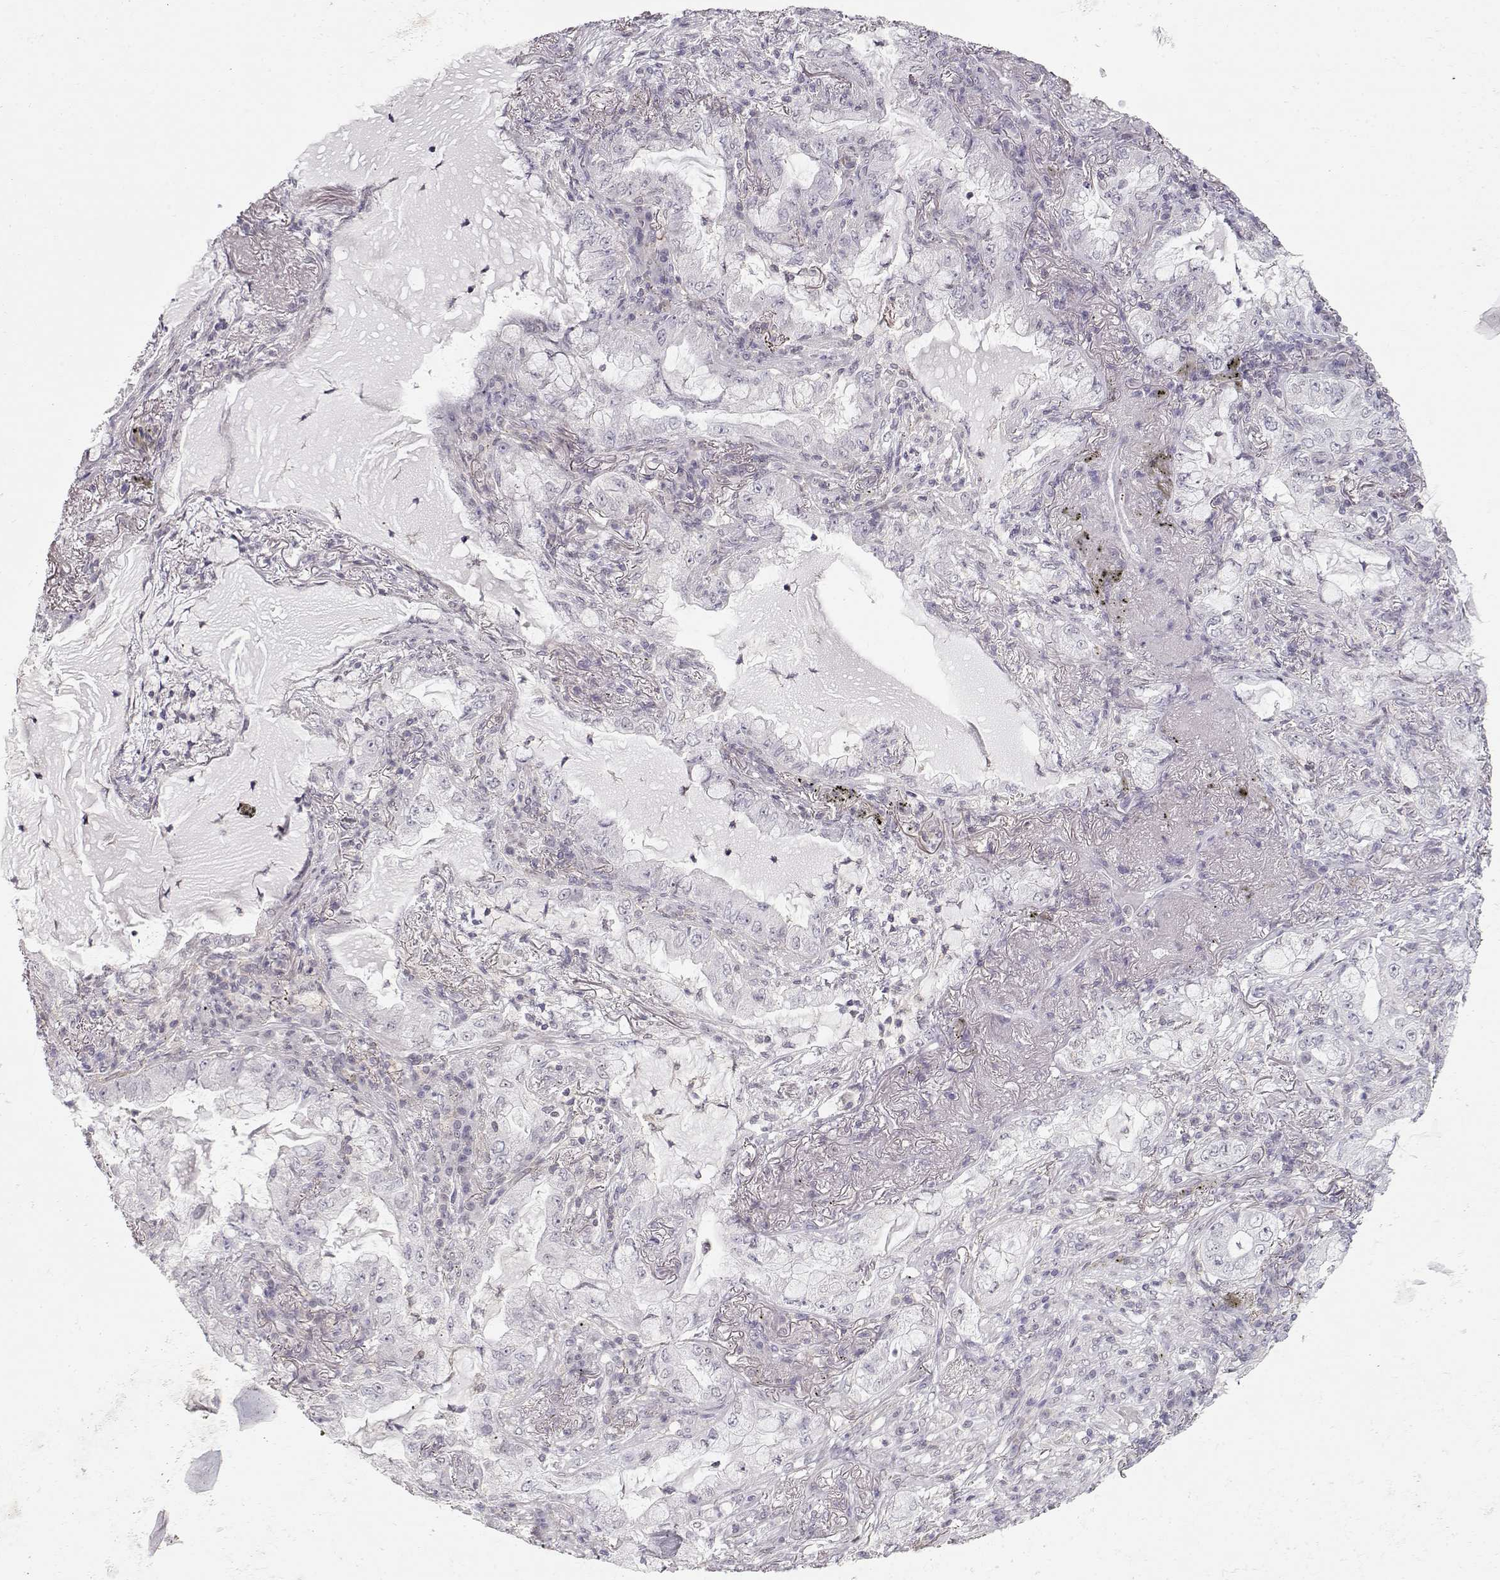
{"staining": {"intensity": "negative", "quantity": "none", "location": "none"}, "tissue": "lung cancer", "cell_type": "Tumor cells", "image_type": "cancer", "snomed": [{"axis": "morphology", "description": "Adenocarcinoma, NOS"}, {"axis": "topography", "description": "Lung"}], "caption": "High power microscopy image of an IHC photomicrograph of adenocarcinoma (lung), revealing no significant positivity in tumor cells.", "gene": "TEPP", "patient": {"sex": "female", "age": 73}}